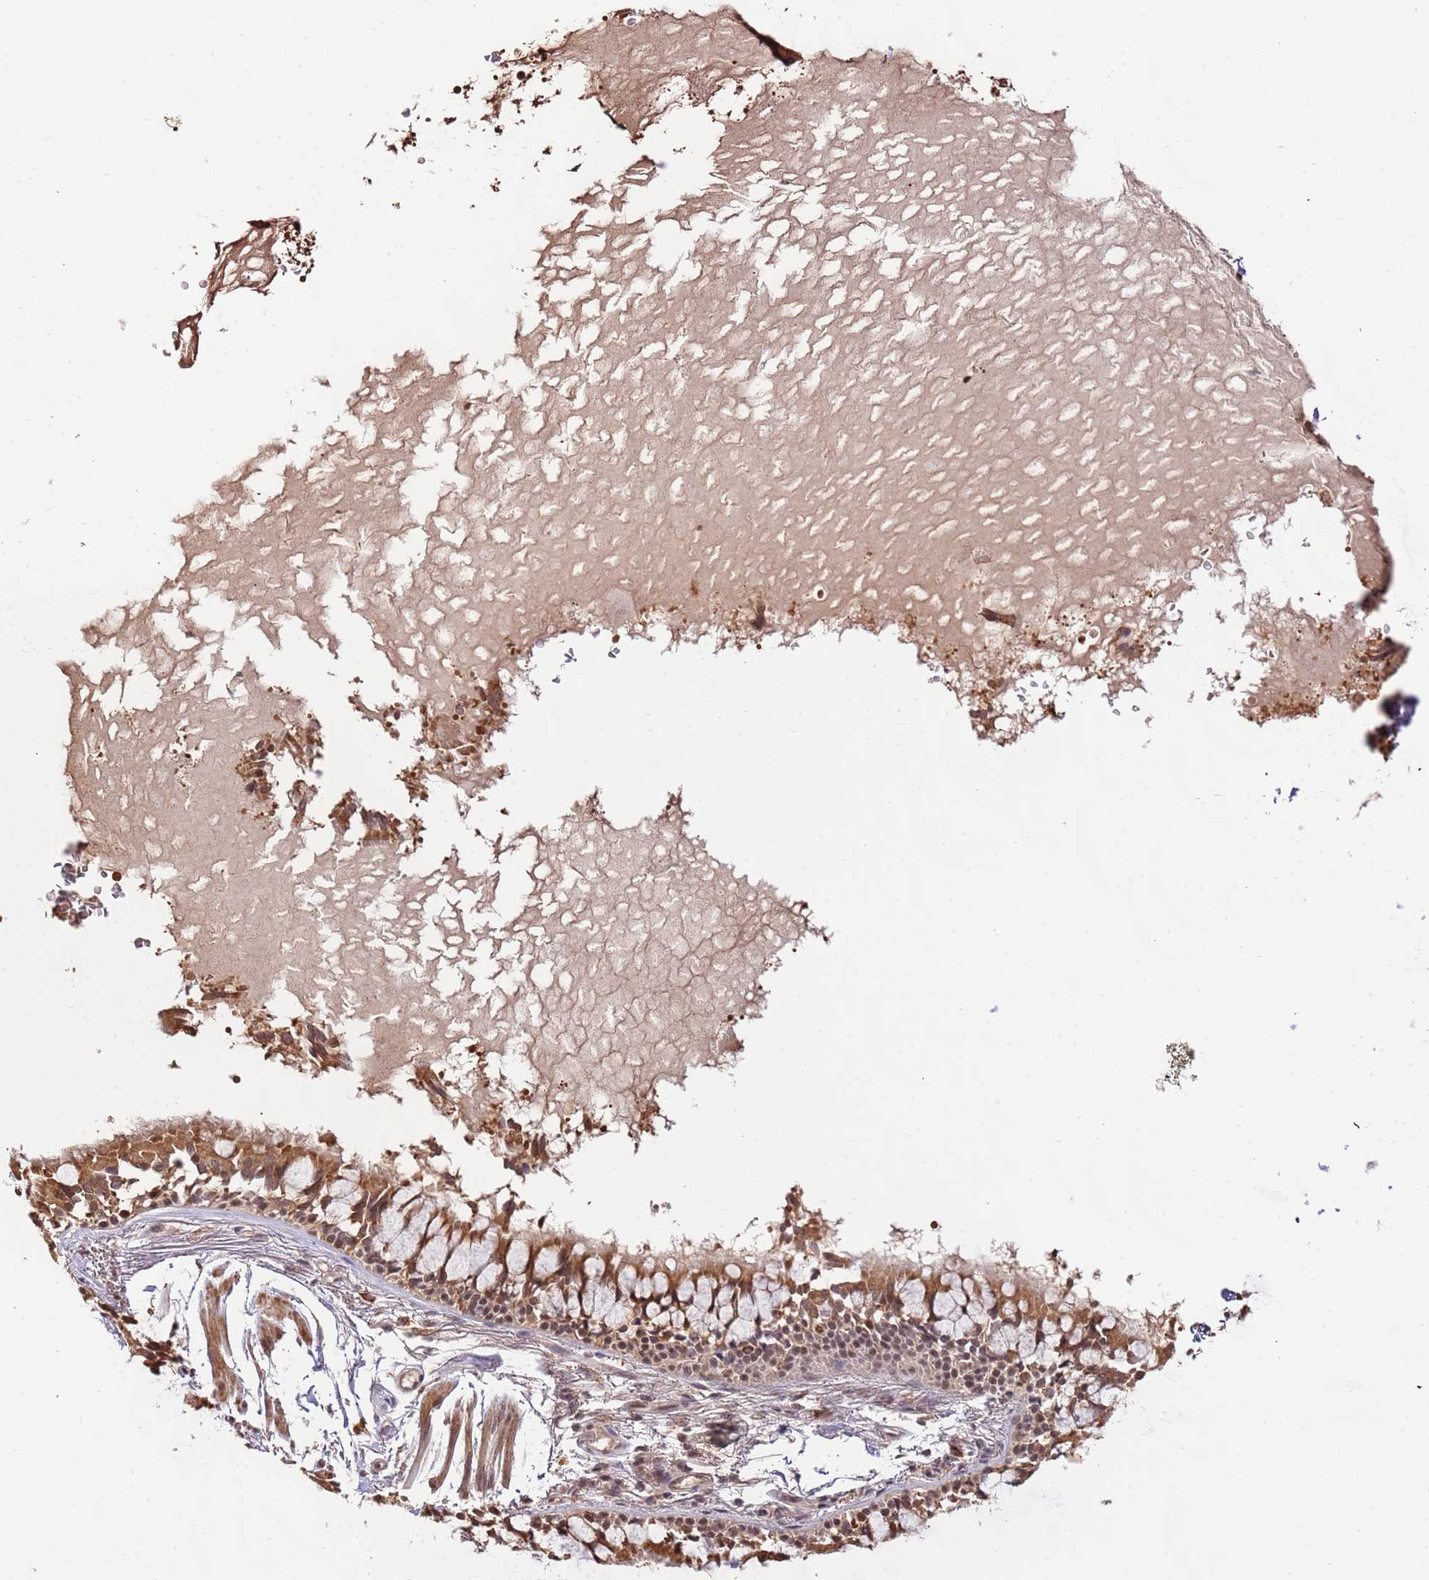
{"staining": {"intensity": "moderate", "quantity": ">75%", "location": "cytoplasmic/membranous"}, "tissue": "bronchus", "cell_type": "Respiratory epithelial cells", "image_type": "normal", "snomed": [{"axis": "morphology", "description": "Normal tissue, NOS"}, {"axis": "topography", "description": "Bronchus"}], "caption": "Immunohistochemistry (DAB (3,3'-diaminobenzidine)) staining of normal bronchus exhibits moderate cytoplasmic/membranous protein positivity in approximately >75% of respiratory epithelial cells.", "gene": "RIF1", "patient": {"sex": "male", "age": 70}}